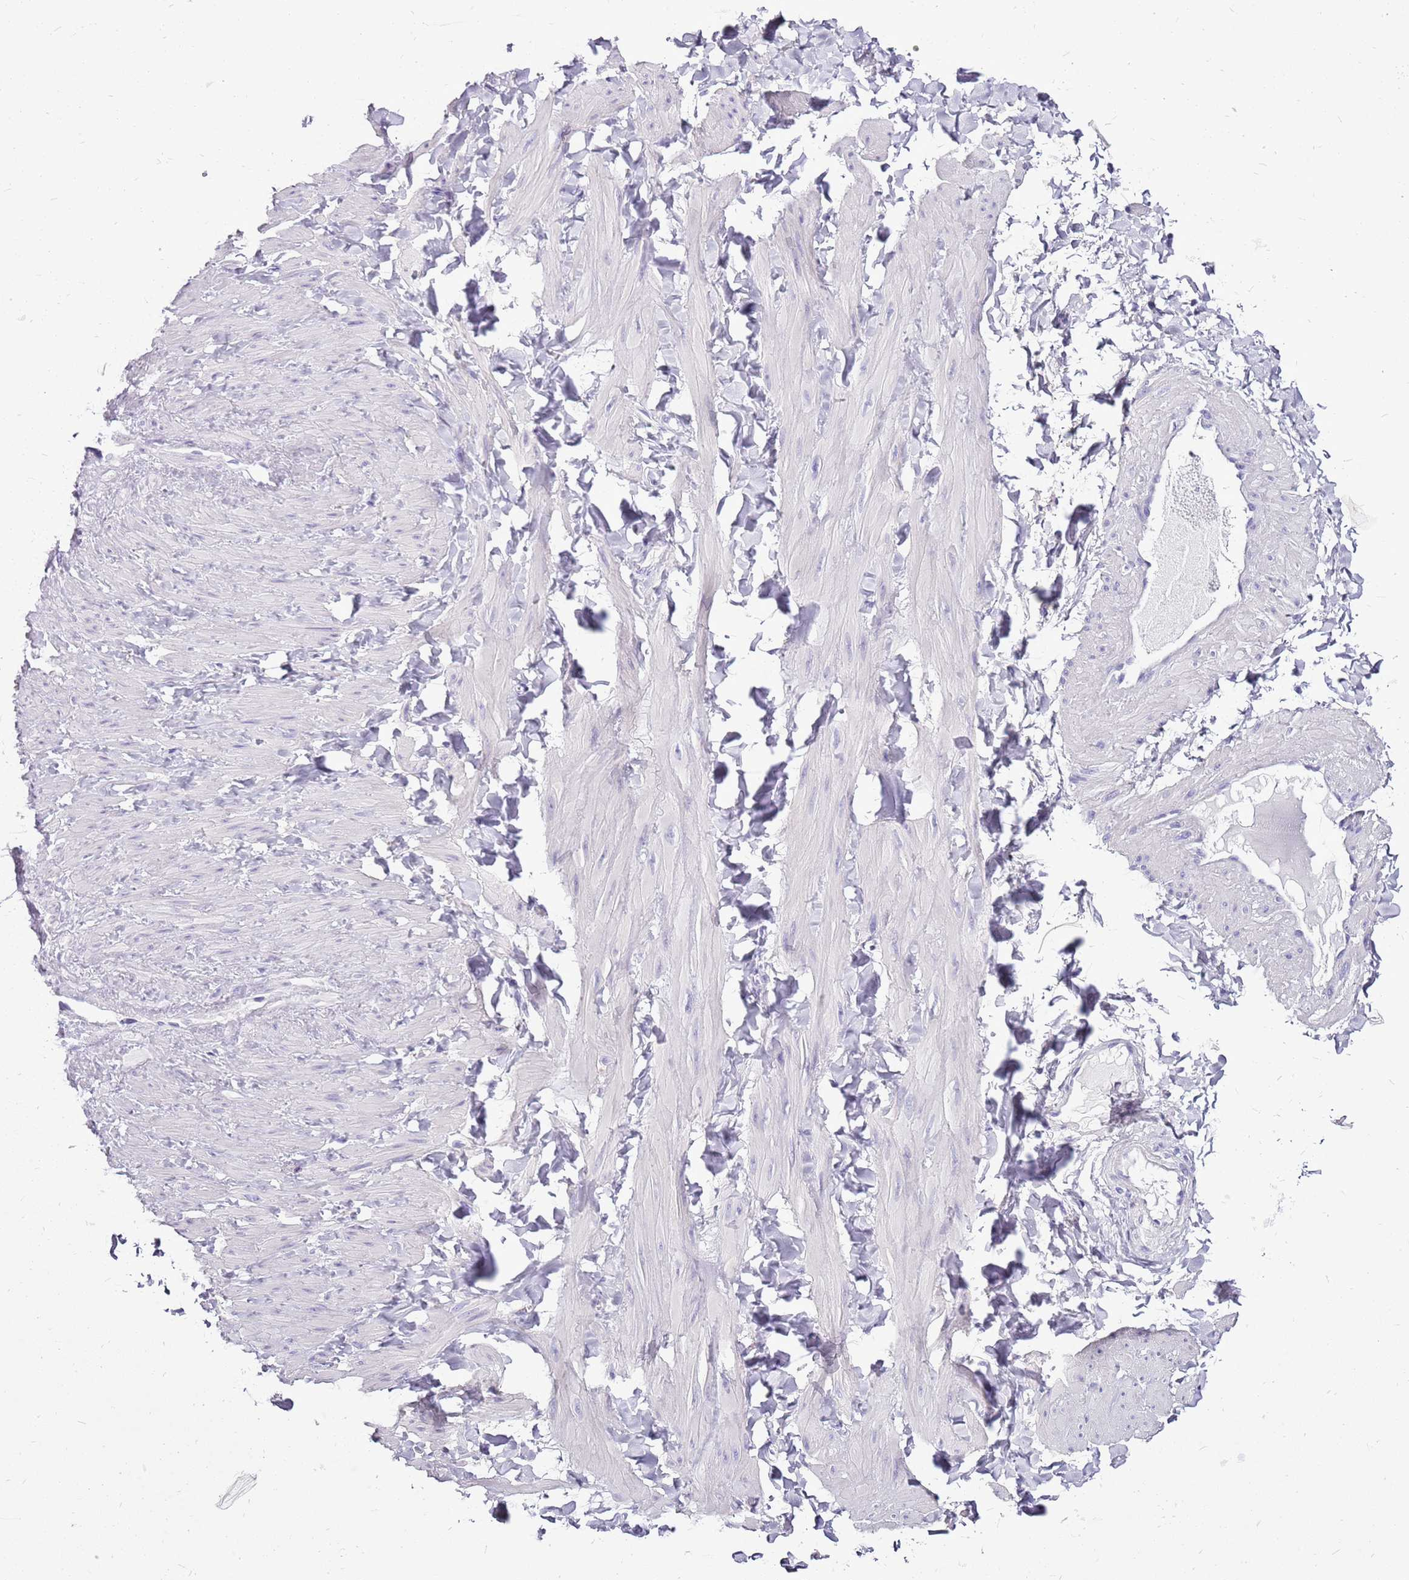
{"staining": {"intensity": "negative", "quantity": "none", "location": "none"}, "tissue": "adipose tissue", "cell_type": "Adipocytes", "image_type": "normal", "snomed": [{"axis": "morphology", "description": "Normal tissue, NOS"}, {"axis": "topography", "description": "Adipose tissue"}, {"axis": "topography", "description": "Vascular tissue"}, {"axis": "topography", "description": "Peripheral nerve tissue"}], "caption": "IHC of unremarkable human adipose tissue displays no staining in adipocytes. (Immunohistochemistry (ihc), brightfield microscopy, high magnification).", "gene": "ACSS3", "patient": {"sex": "male", "age": 25}}